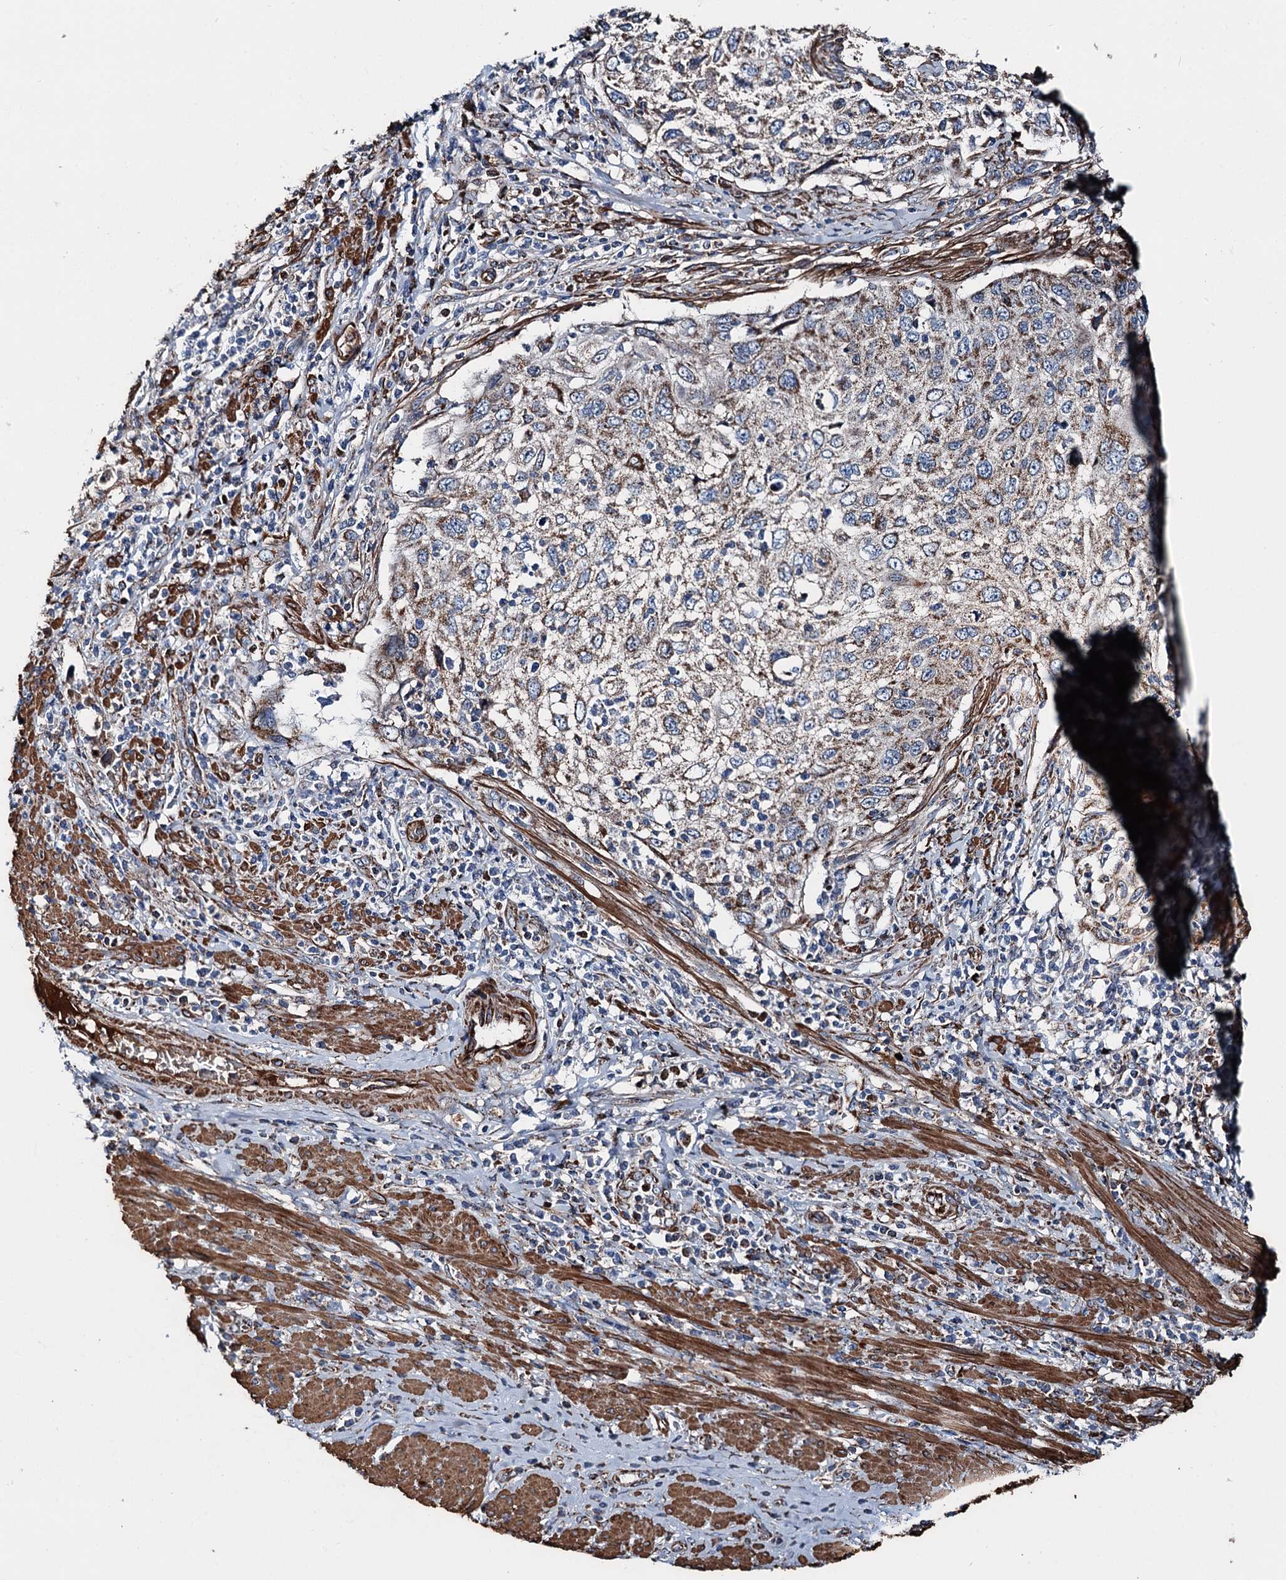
{"staining": {"intensity": "moderate", "quantity": ">75%", "location": "cytoplasmic/membranous"}, "tissue": "cervical cancer", "cell_type": "Tumor cells", "image_type": "cancer", "snomed": [{"axis": "morphology", "description": "Squamous cell carcinoma, NOS"}, {"axis": "topography", "description": "Cervix"}], "caption": "IHC (DAB (3,3'-diaminobenzidine)) staining of cervical cancer (squamous cell carcinoma) reveals moderate cytoplasmic/membranous protein staining in about >75% of tumor cells.", "gene": "DDIAS", "patient": {"sex": "female", "age": 70}}